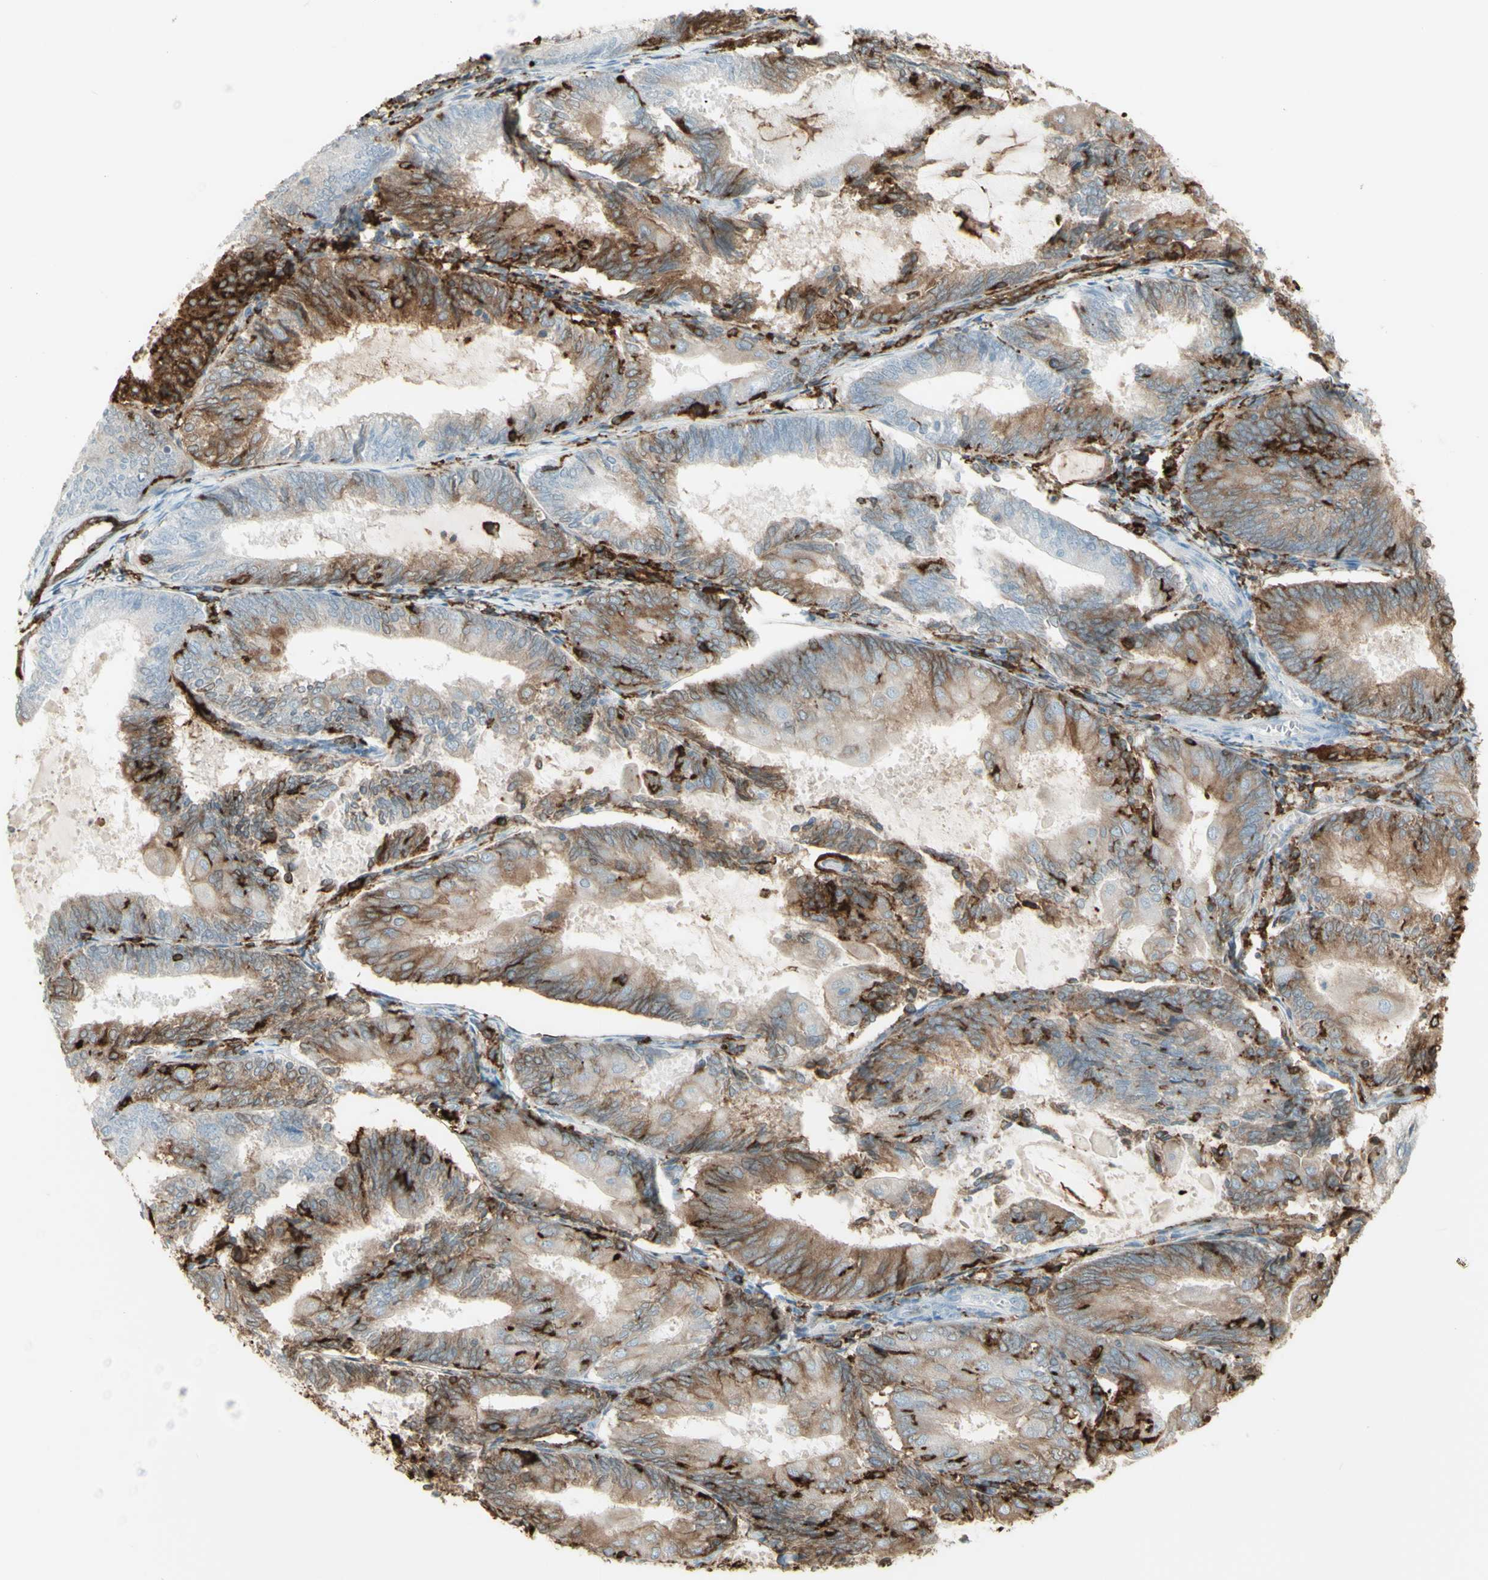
{"staining": {"intensity": "moderate", "quantity": "25%-75%", "location": "cytoplasmic/membranous"}, "tissue": "endometrial cancer", "cell_type": "Tumor cells", "image_type": "cancer", "snomed": [{"axis": "morphology", "description": "Adenocarcinoma, NOS"}, {"axis": "topography", "description": "Endometrium"}], "caption": "Protein expression by immunohistochemistry (IHC) reveals moderate cytoplasmic/membranous staining in approximately 25%-75% of tumor cells in endometrial adenocarcinoma. (Brightfield microscopy of DAB IHC at high magnification).", "gene": "HLA-DPB1", "patient": {"sex": "female", "age": 81}}